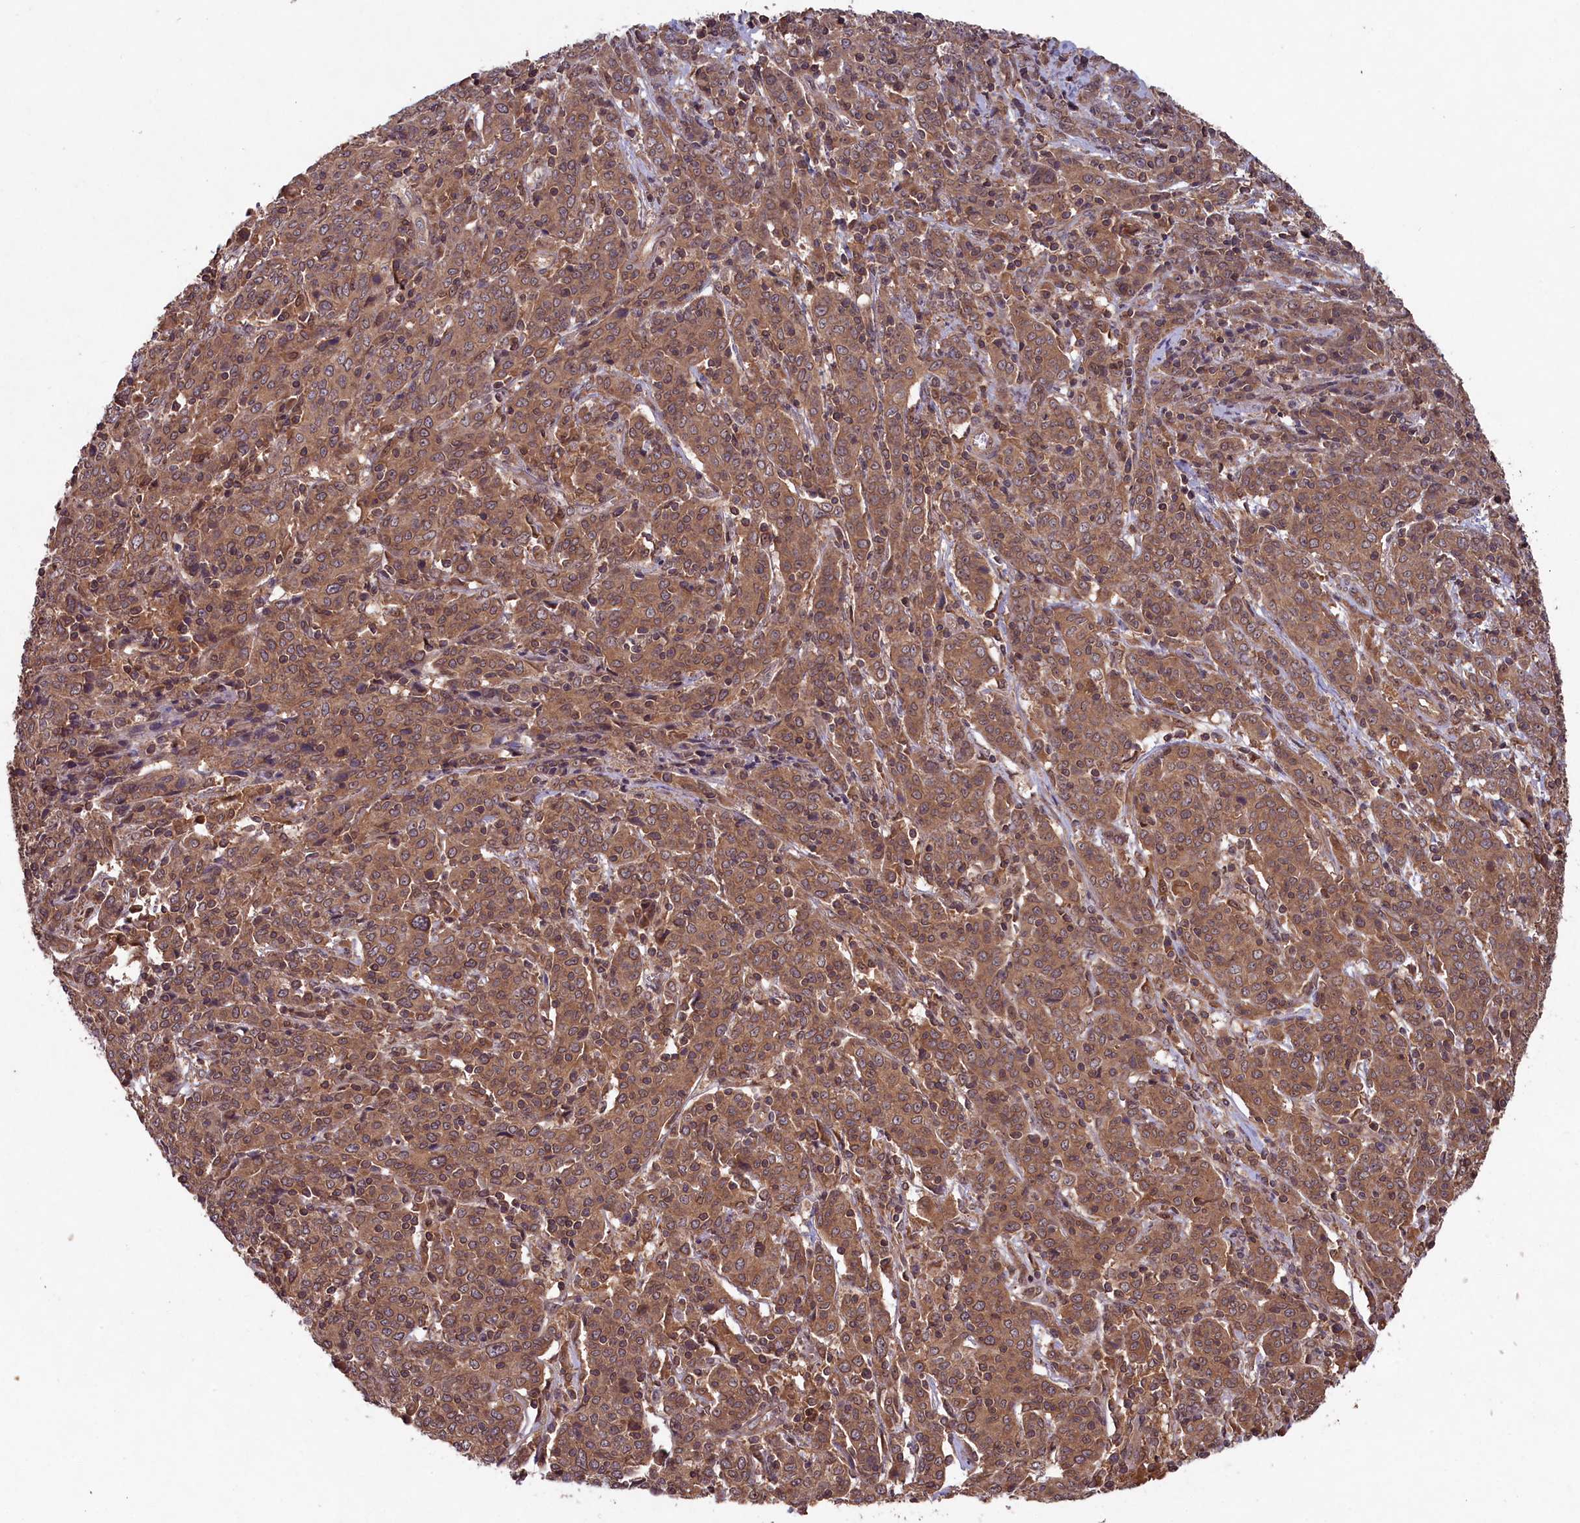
{"staining": {"intensity": "moderate", "quantity": ">75%", "location": "cytoplasmic/membranous"}, "tissue": "cervical cancer", "cell_type": "Tumor cells", "image_type": "cancer", "snomed": [{"axis": "morphology", "description": "Squamous cell carcinoma, NOS"}, {"axis": "topography", "description": "Cervix"}], "caption": "IHC (DAB (3,3'-diaminobenzidine)) staining of human cervical squamous cell carcinoma demonstrates moderate cytoplasmic/membranous protein staining in about >75% of tumor cells. The staining was performed using DAB (3,3'-diaminobenzidine) to visualize the protein expression in brown, while the nuclei were stained in blue with hematoxylin (Magnification: 20x).", "gene": "CHAC1", "patient": {"sex": "female", "age": 67}}